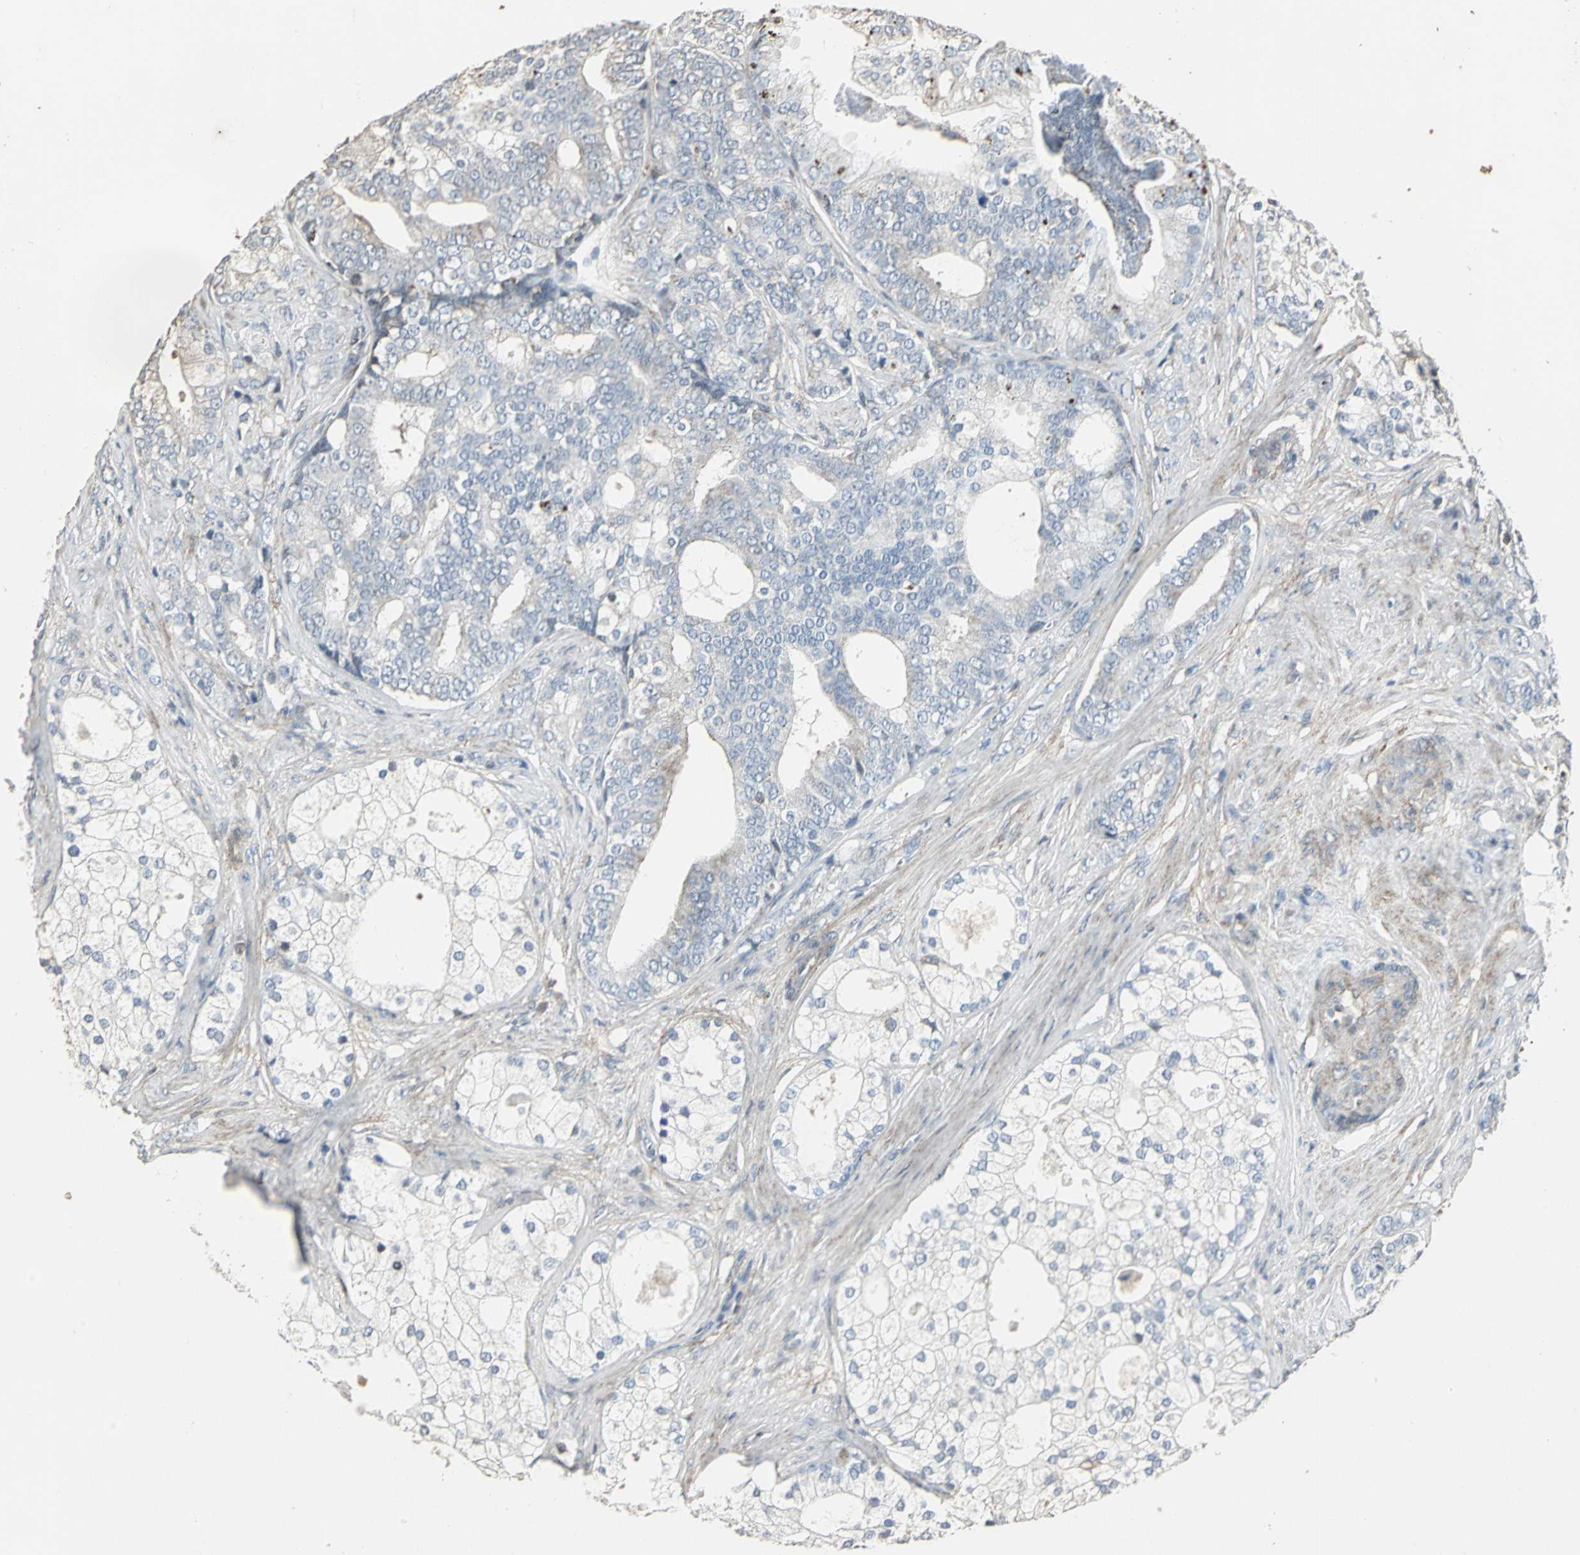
{"staining": {"intensity": "negative", "quantity": "none", "location": "none"}, "tissue": "prostate cancer", "cell_type": "Tumor cells", "image_type": "cancer", "snomed": [{"axis": "morphology", "description": "Adenocarcinoma, Low grade"}, {"axis": "topography", "description": "Prostate"}], "caption": "The immunohistochemistry histopathology image has no significant positivity in tumor cells of prostate cancer tissue.", "gene": "DNAJB4", "patient": {"sex": "male", "age": 58}}